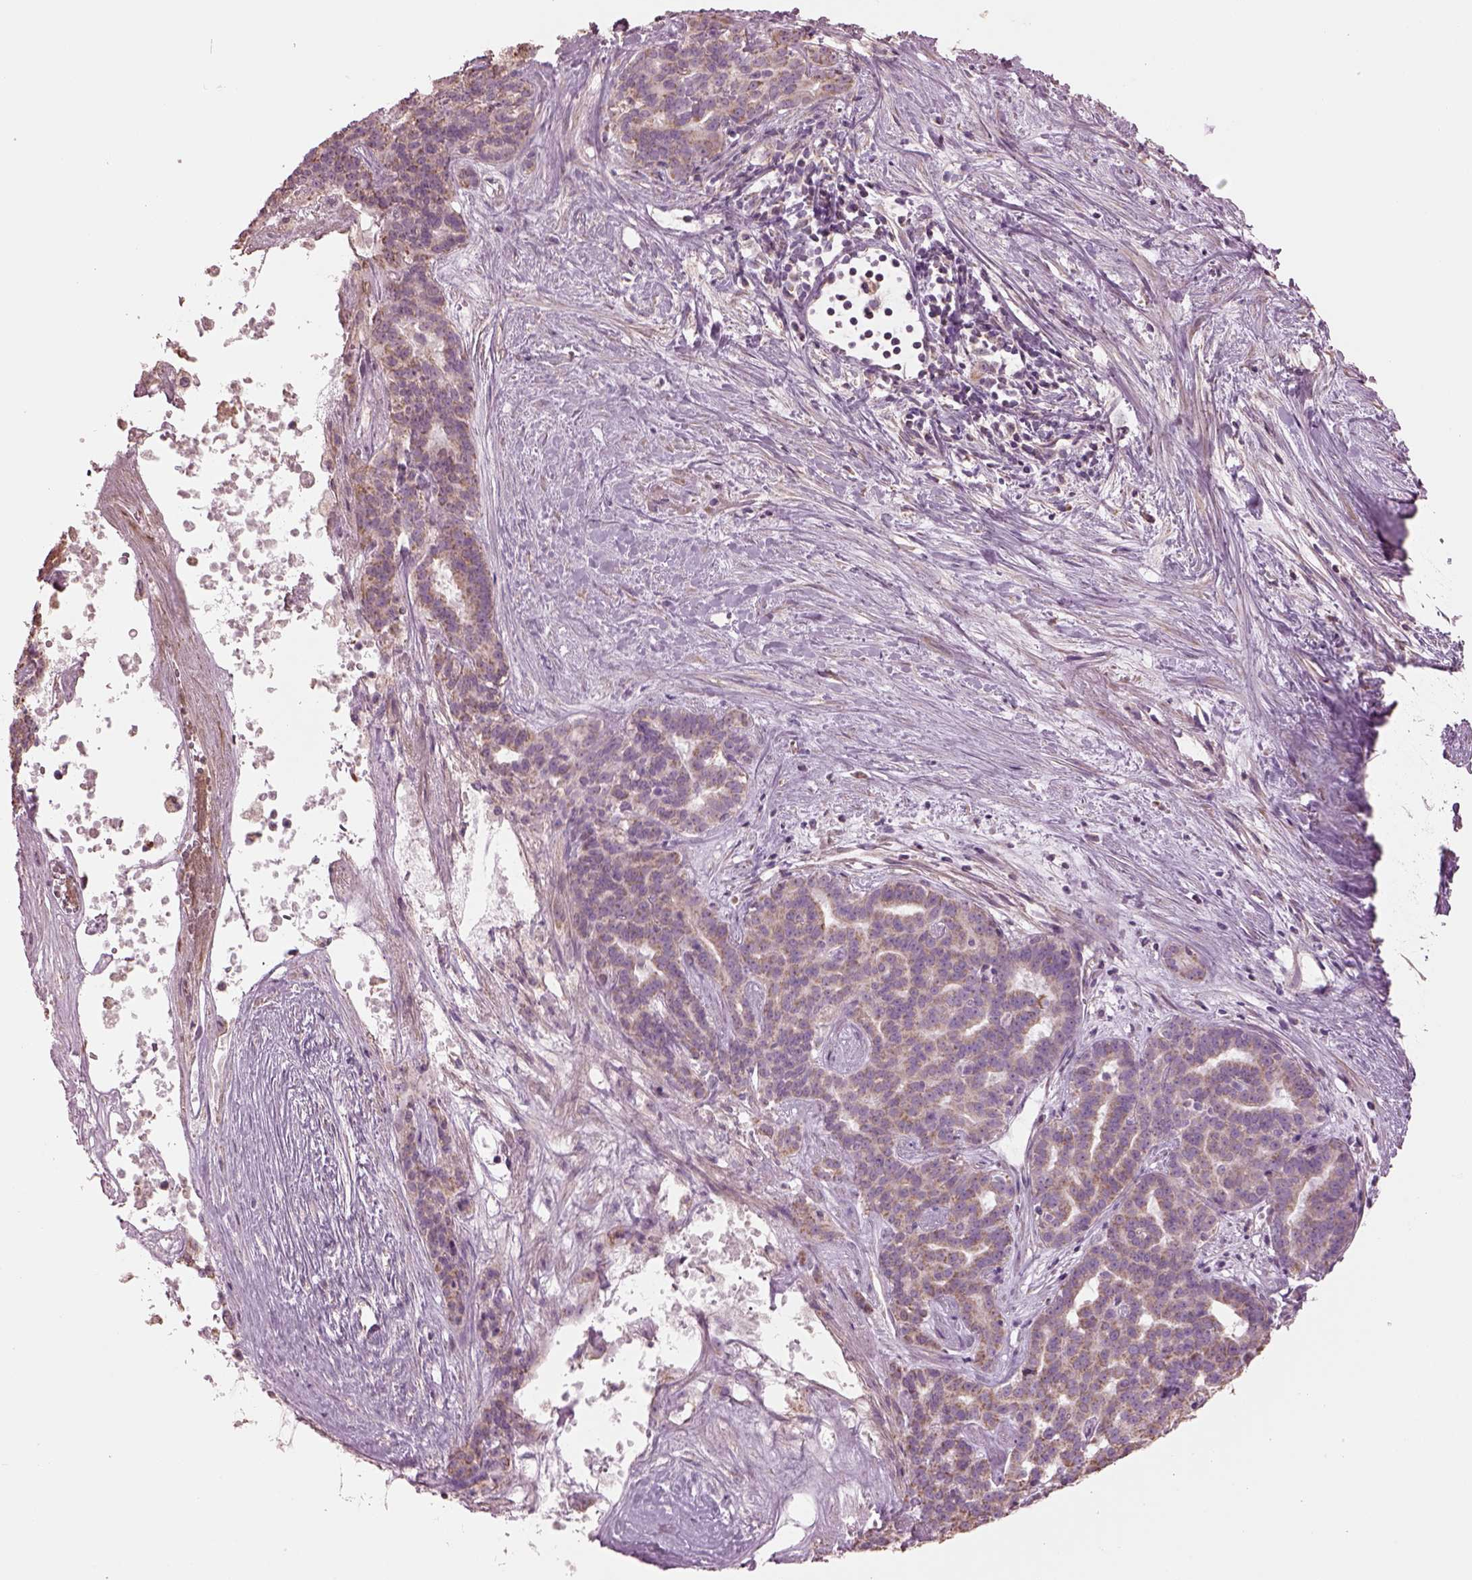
{"staining": {"intensity": "weak", "quantity": ">75%", "location": "cytoplasmic/membranous"}, "tissue": "liver cancer", "cell_type": "Tumor cells", "image_type": "cancer", "snomed": [{"axis": "morphology", "description": "Cholangiocarcinoma"}, {"axis": "topography", "description": "Liver"}], "caption": "Liver cancer (cholangiocarcinoma) was stained to show a protein in brown. There is low levels of weak cytoplasmic/membranous positivity in approximately >75% of tumor cells.", "gene": "SPATA7", "patient": {"sex": "female", "age": 47}}